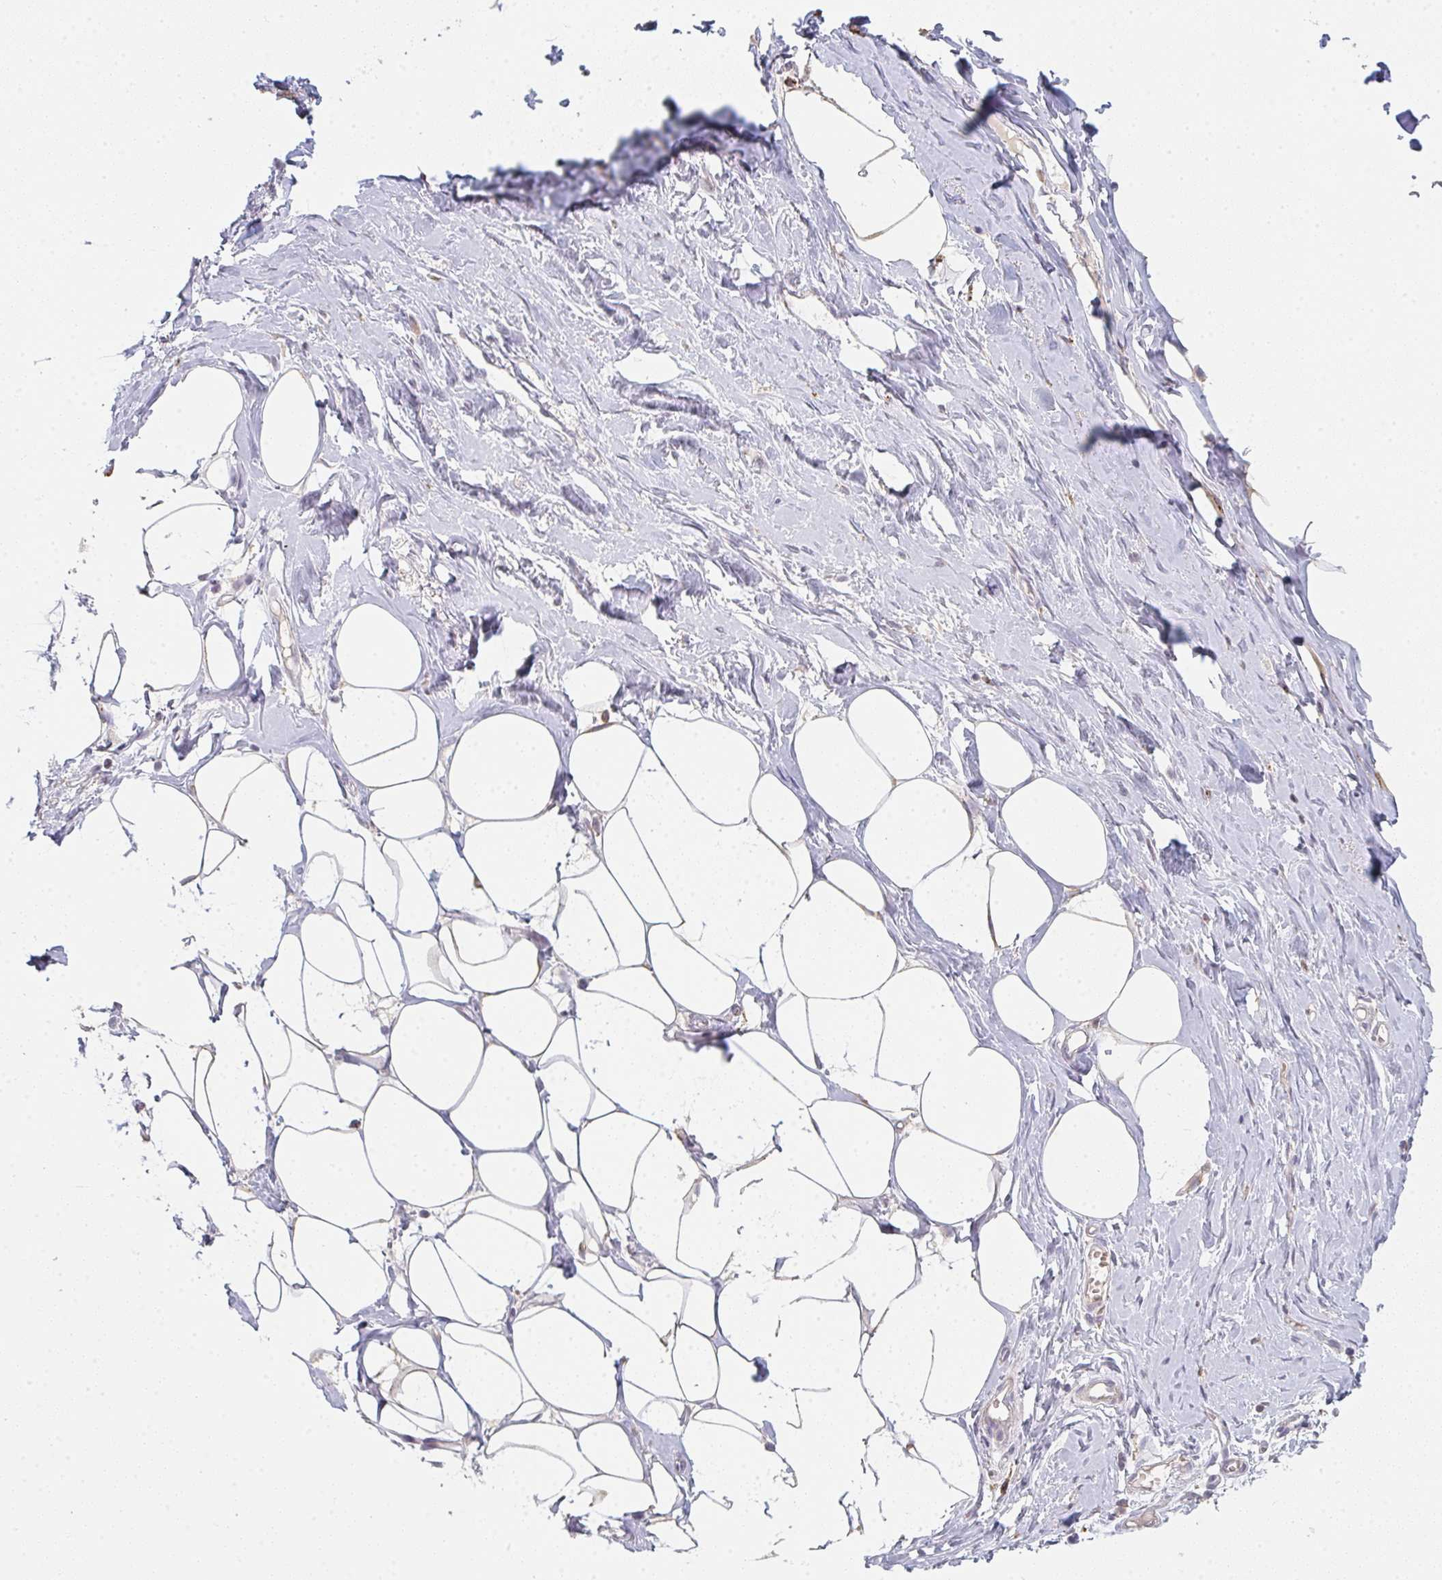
{"staining": {"intensity": "negative", "quantity": "none", "location": "none"}, "tissue": "breast", "cell_type": "Adipocytes", "image_type": "normal", "snomed": [{"axis": "morphology", "description": "Normal tissue, NOS"}, {"axis": "topography", "description": "Breast"}], "caption": "IHC micrograph of normal breast: breast stained with DAB (3,3'-diaminobenzidine) demonstrates no significant protein expression in adipocytes. Brightfield microscopy of immunohistochemistry stained with DAB (3,3'-diaminobenzidine) (brown) and hematoxylin (blue), captured at high magnification.", "gene": "TMEM237", "patient": {"sex": "female", "age": 27}}